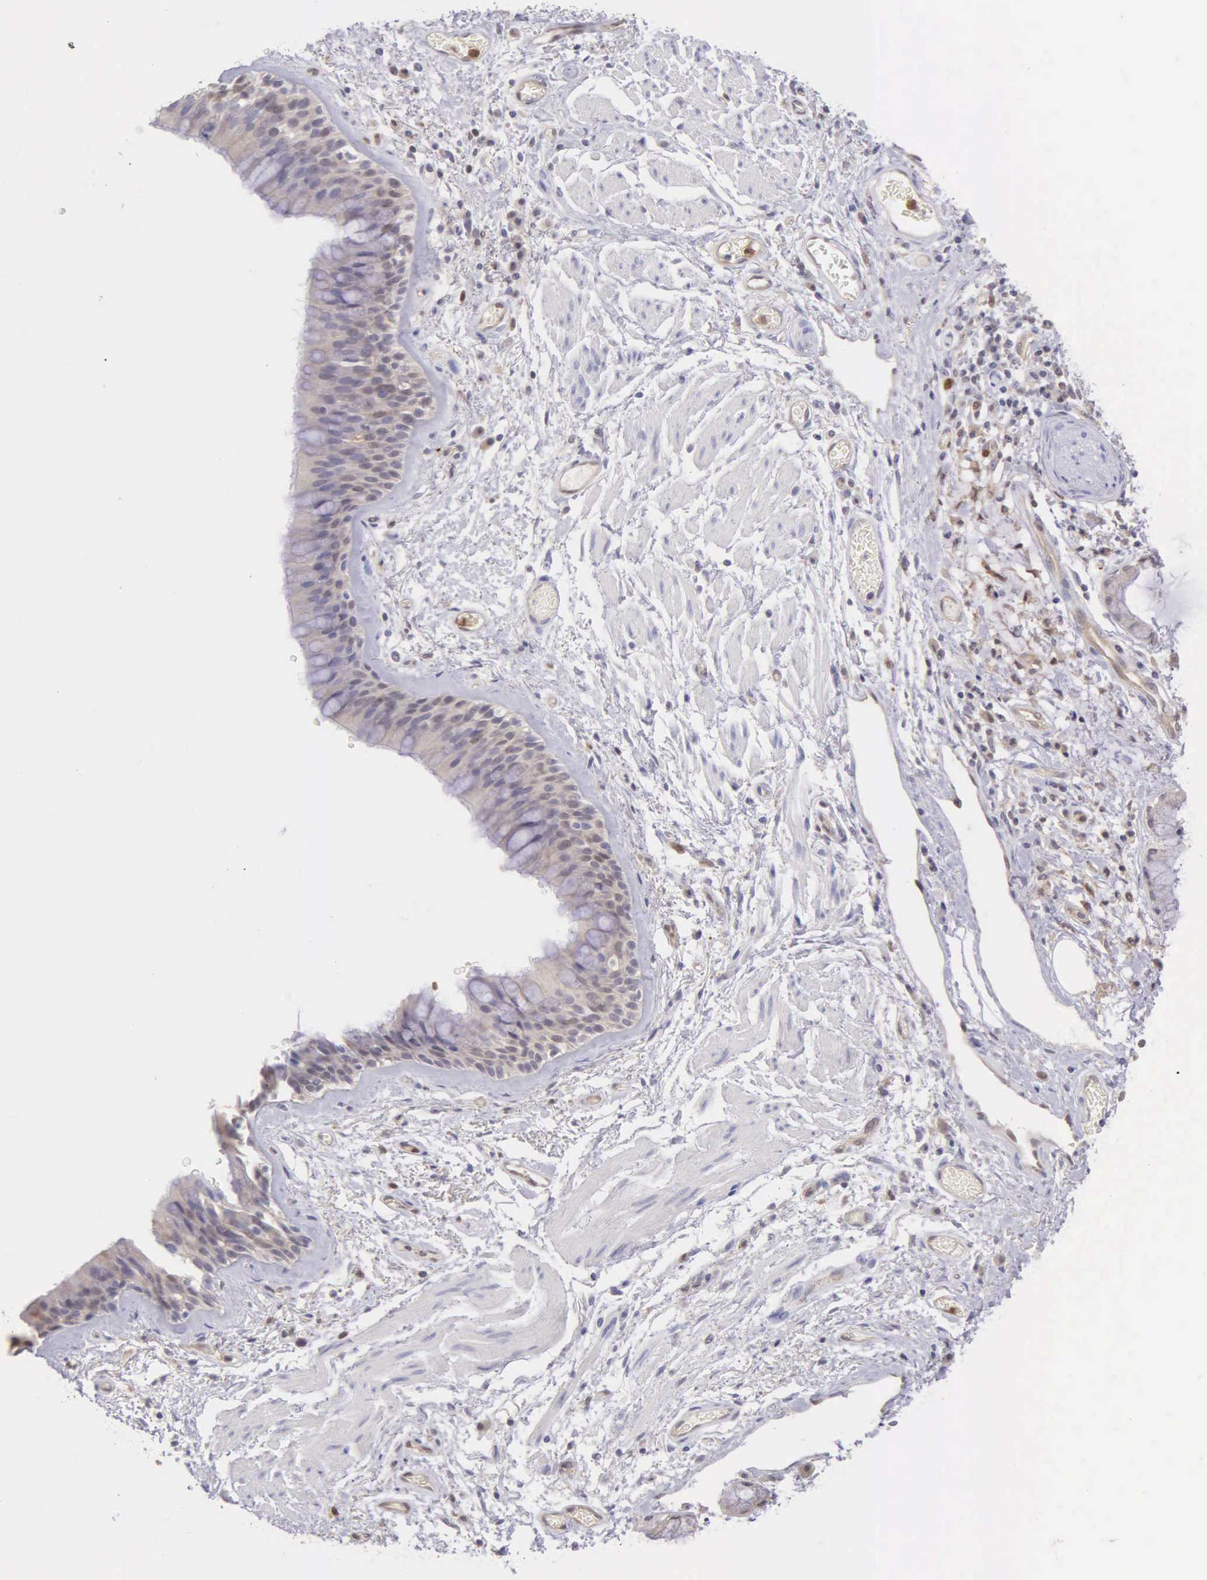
{"staining": {"intensity": "weak", "quantity": ">75%", "location": "cytoplasmic/membranous"}, "tissue": "bronchus", "cell_type": "Respiratory epithelial cells", "image_type": "normal", "snomed": [{"axis": "morphology", "description": "Normal tissue, NOS"}, {"axis": "topography", "description": "Bronchus"}, {"axis": "topography", "description": "Lung"}], "caption": "Protein staining by immunohistochemistry displays weak cytoplasmic/membranous positivity in about >75% of respiratory epithelial cells in normal bronchus.", "gene": "BID", "patient": {"sex": "female", "age": 57}}